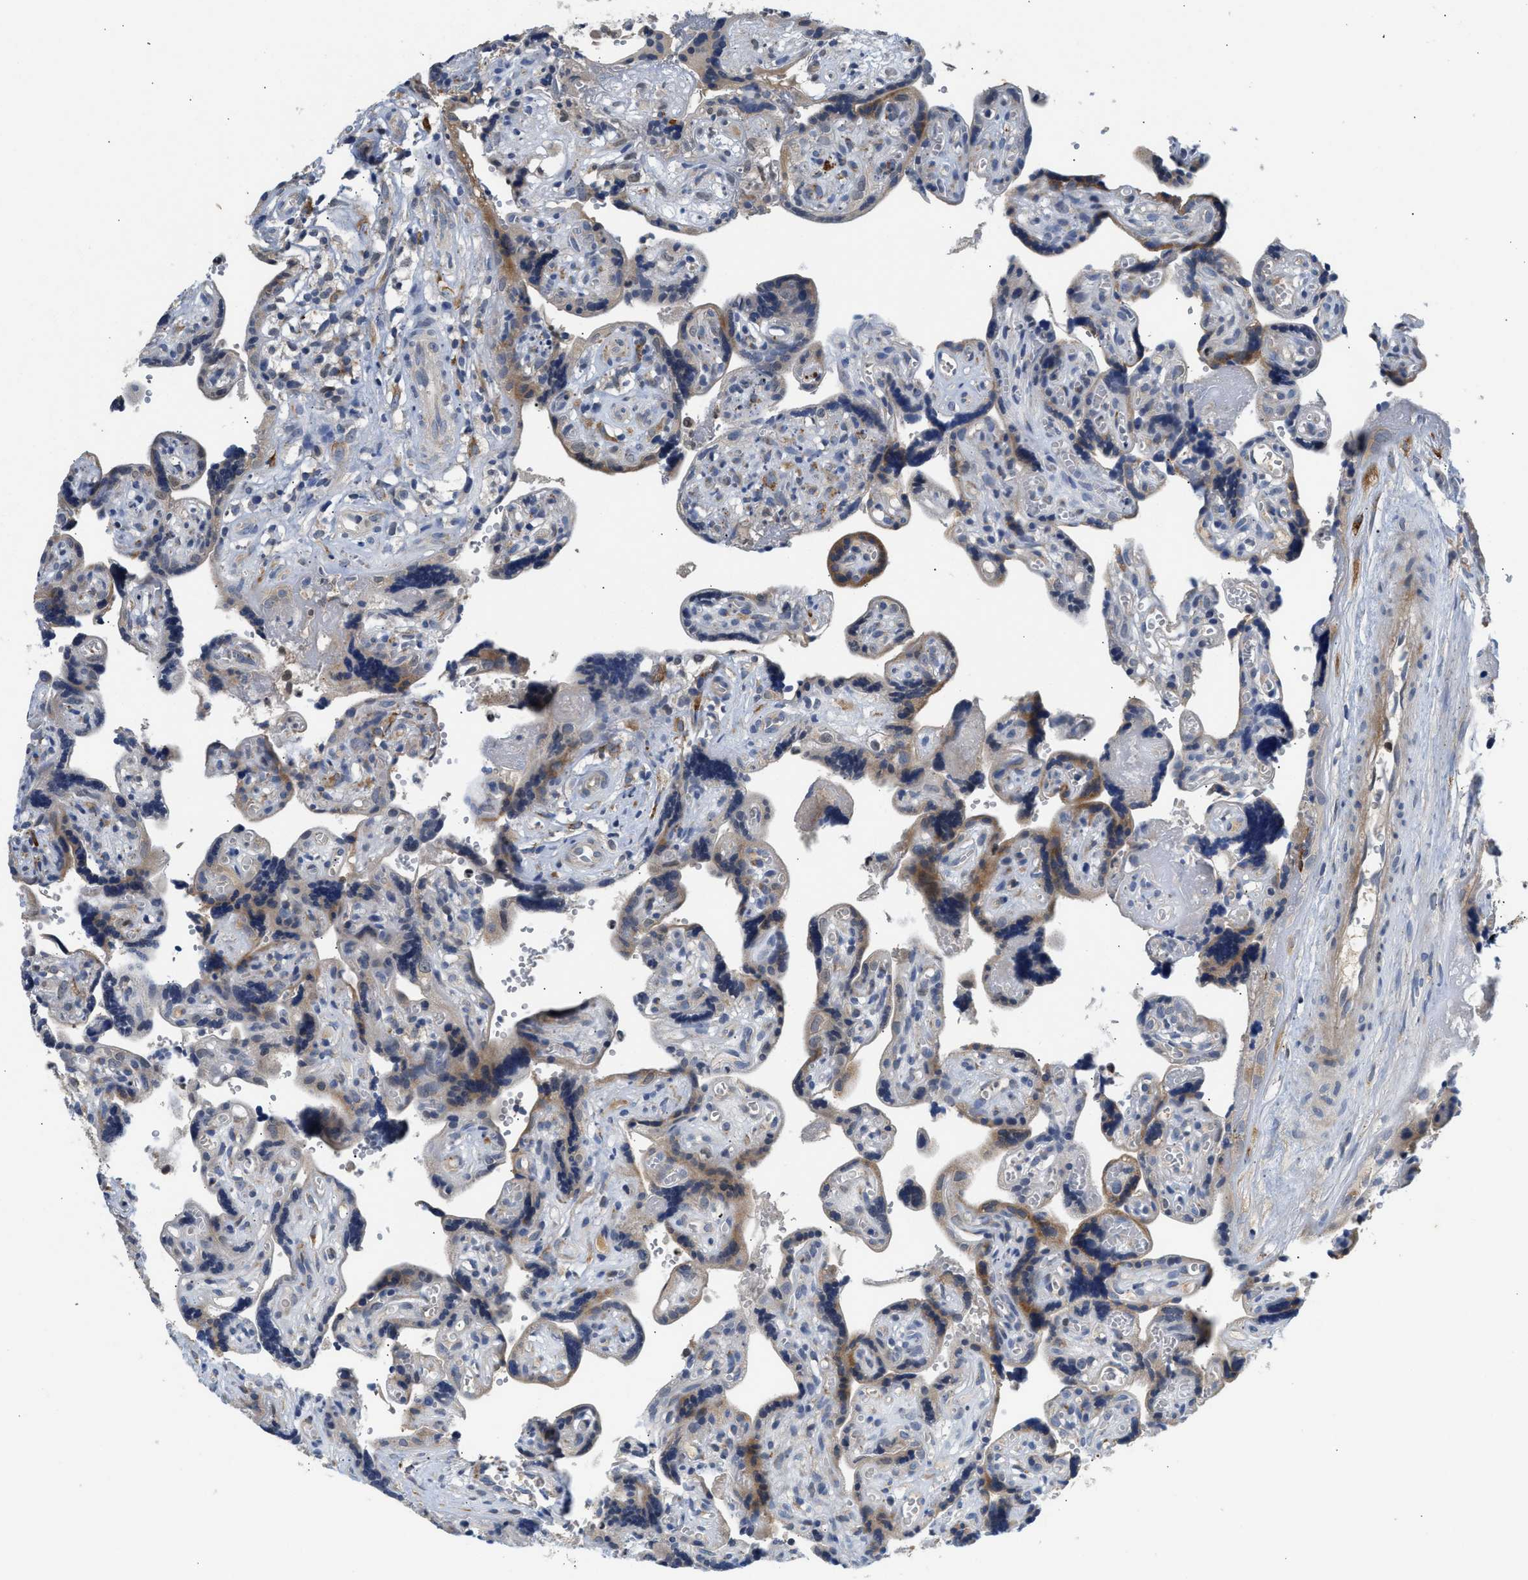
{"staining": {"intensity": "strong", "quantity": ">75%", "location": "cytoplasmic/membranous"}, "tissue": "placenta", "cell_type": "Decidual cells", "image_type": "normal", "snomed": [{"axis": "morphology", "description": "Normal tissue, NOS"}, {"axis": "topography", "description": "Placenta"}], "caption": "A high amount of strong cytoplasmic/membranous expression is appreciated in approximately >75% of decidual cells in unremarkable placenta. (brown staining indicates protein expression, while blue staining denotes nuclei).", "gene": "PPM1L", "patient": {"sex": "female", "age": 30}}